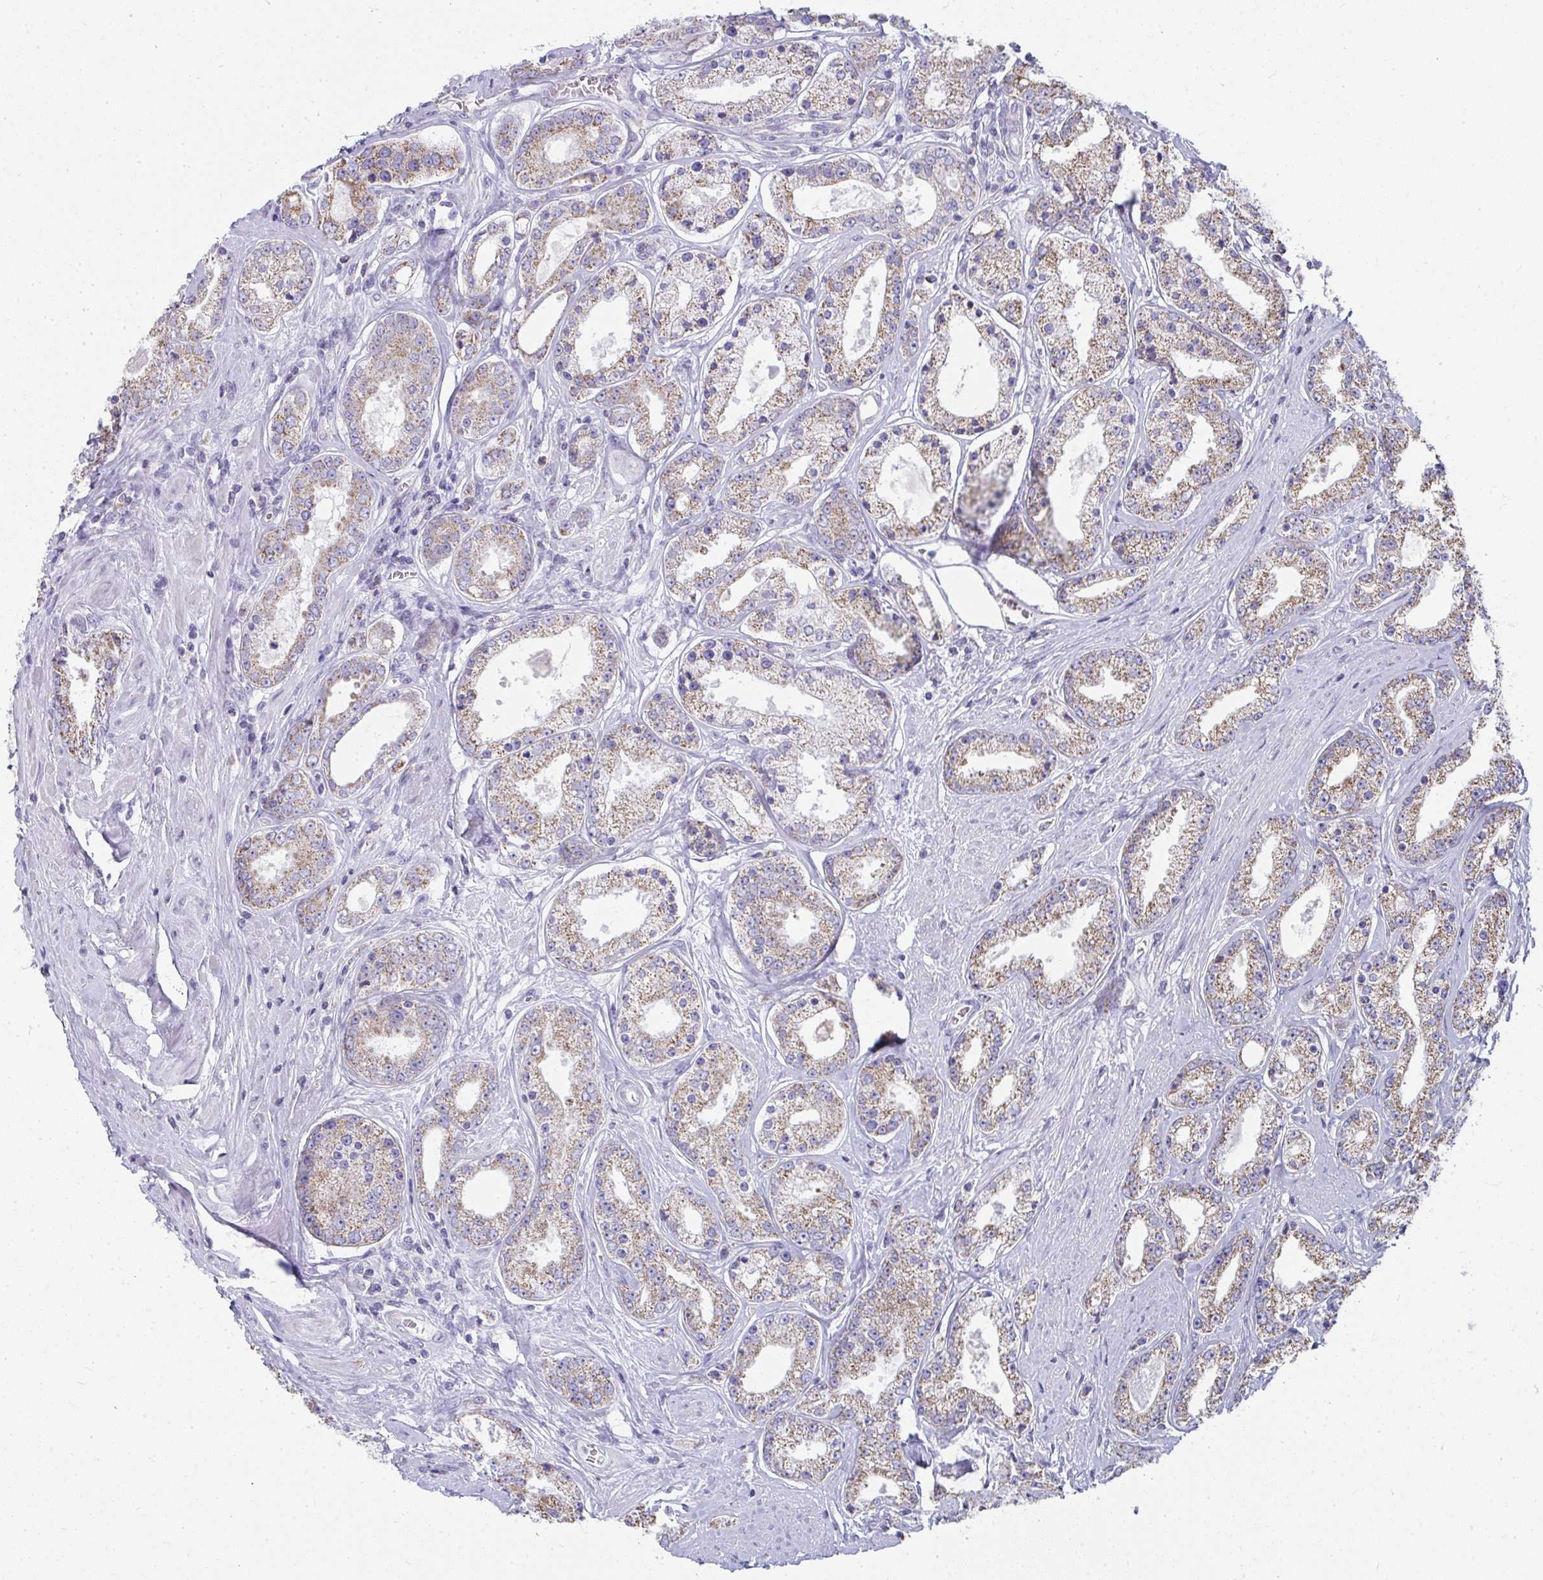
{"staining": {"intensity": "weak", "quantity": ">75%", "location": "cytoplasmic/membranous"}, "tissue": "prostate cancer", "cell_type": "Tumor cells", "image_type": "cancer", "snomed": [{"axis": "morphology", "description": "Adenocarcinoma, High grade"}, {"axis": "topography", "description": "Prostate"}], "caption": "A micrograph of human adenocarcinoma (high-grade) (prostate) stained for a protein displays weak cytoplasmic/membranous brown staining in tumor cells.", "gene": "SLC6A1", "patient": {"sex": "male", "age": 66}}